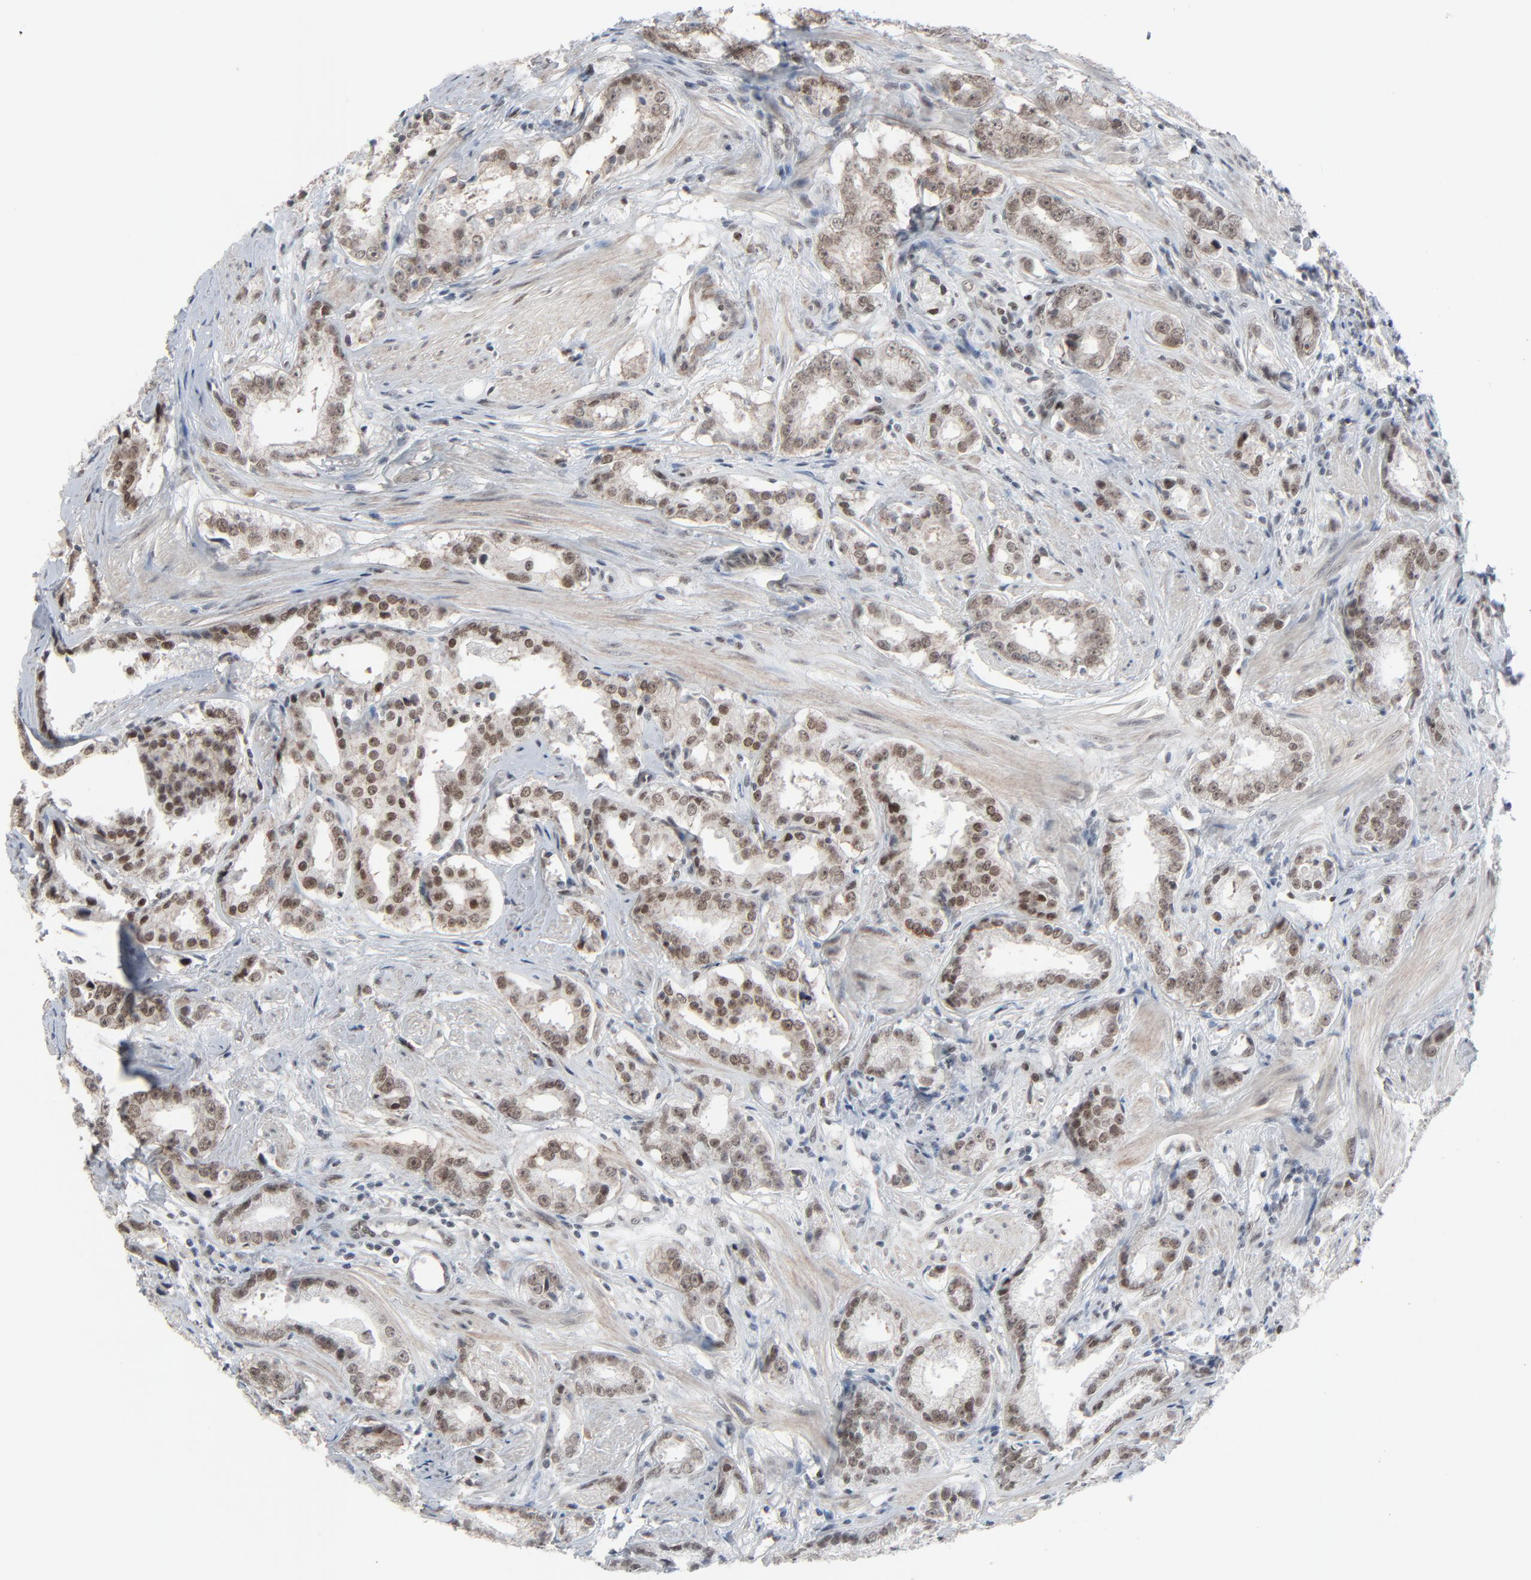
{"staining": {"intensity": "moderate", "quantity": ">75%", "location": "nuclear"}, "tissue": "prostate cancer", "cell_type": "Tumor cells", "image_type": "cancer", "snomed": [{"axis": "morphology", "description": "Adenocarcinoma, Medium grade"}, {"axis": "topography", "description": "Prostate"}], "caption": "An immunohistochemistry histopathology image of neoplastic tissue is shown. Protein staining in brown highlights moderate nuclear positivity in prostate medium-grade adenocarcinoma within tumor cells.", "gene": "FBXO28", "patient": {"sex": "male", "age": 53}}